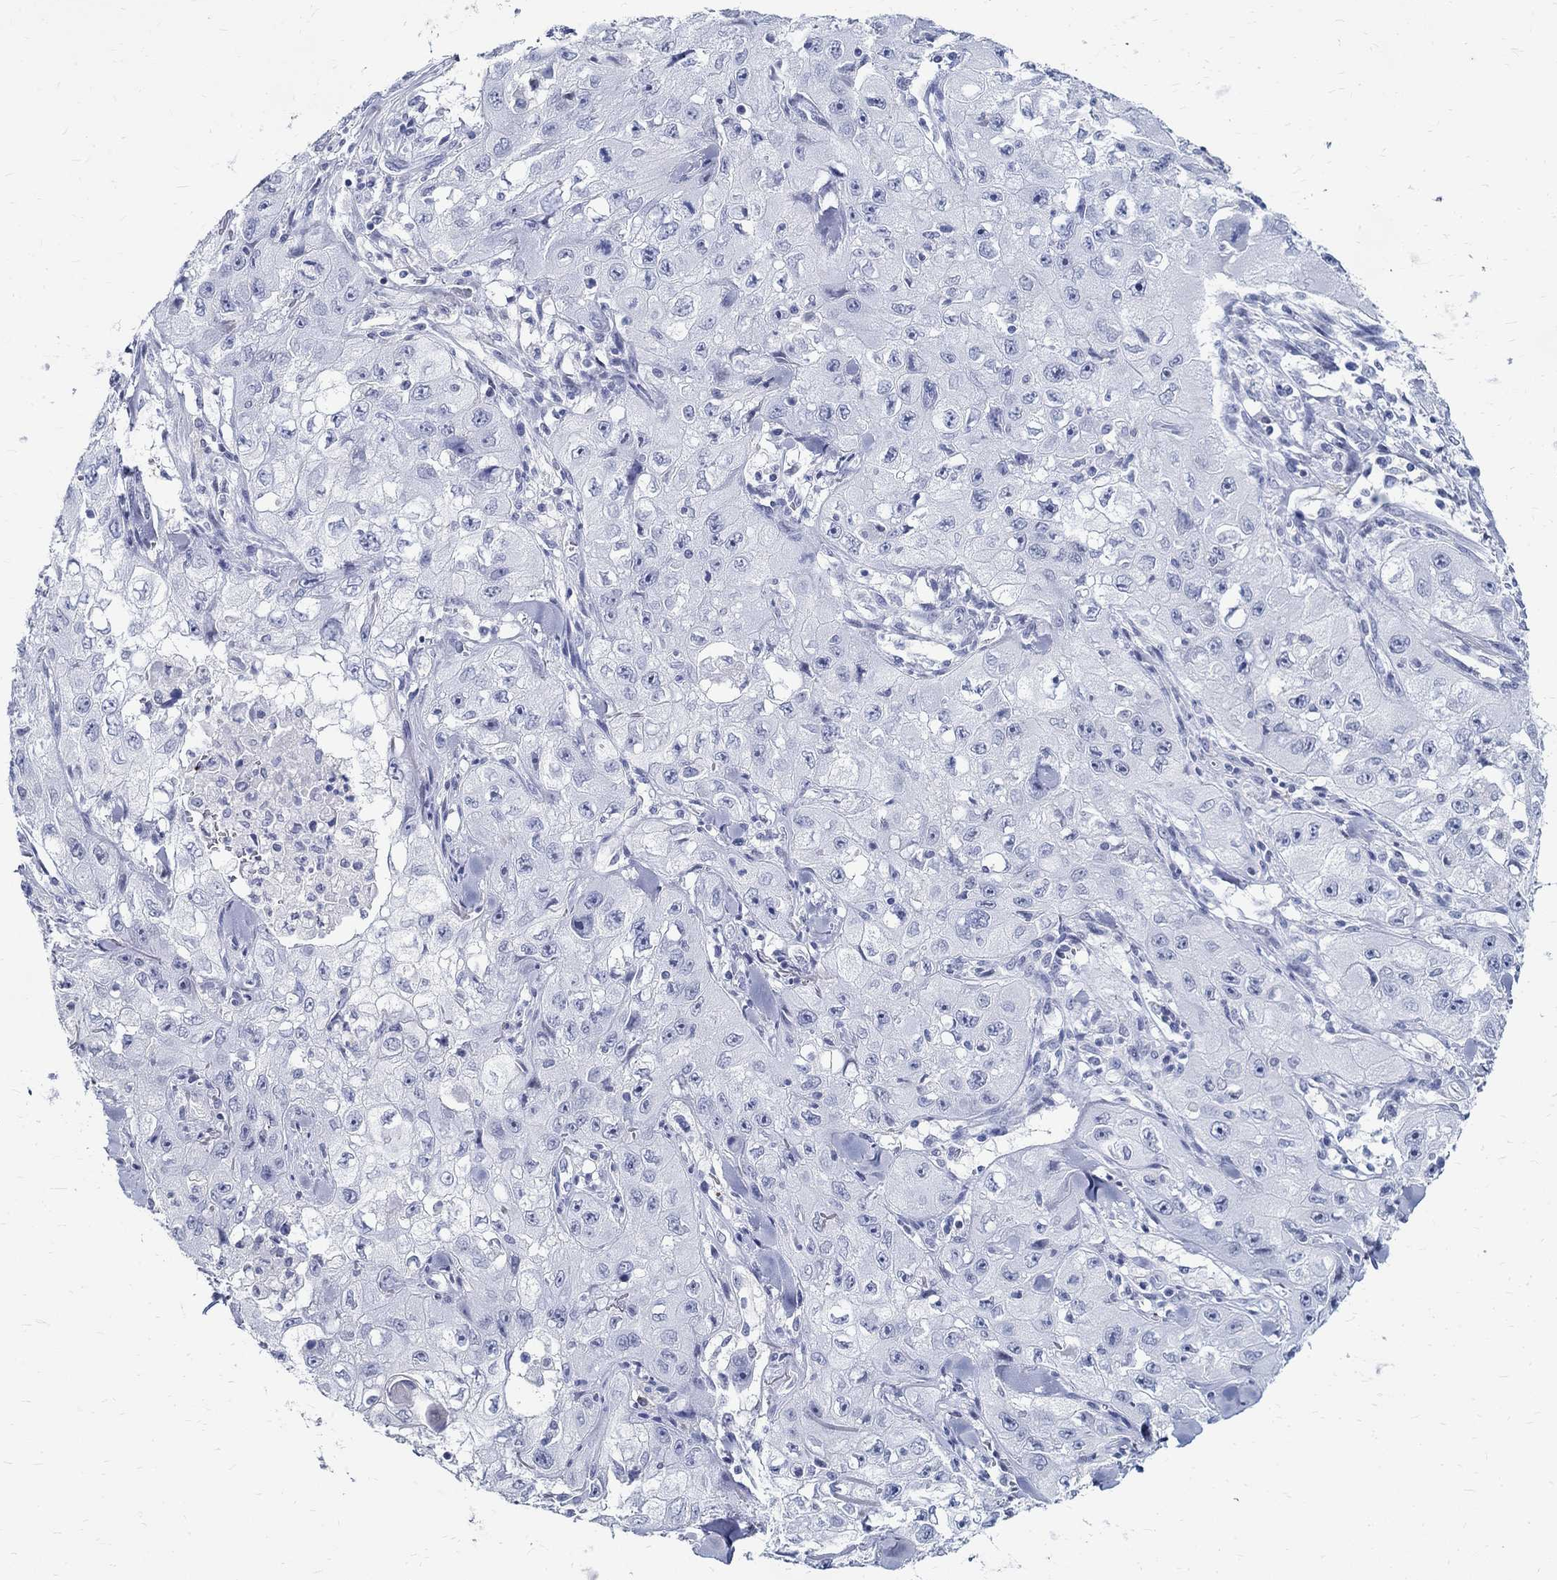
{"staining": {"intensity": "negative", "quantity": "none", "location": "none"}, "tissue": "skin cancer", "cell_type": "Tumor cells", "image_type": "cancer", "snomed": [{"axis": "morphology", "description": "Squamous cell carcinoma, NOS"}, {"axis": "topography", "description": "Skin"}, {"axis": "topography", "description": "Subcutis"}], "caption": "Image shows no significant protein positivity in tumor cells of skin cancer (squamous cell carcinoma).", "gene": "BSPRY", "patient": {"sex": "male", "age": 73}}